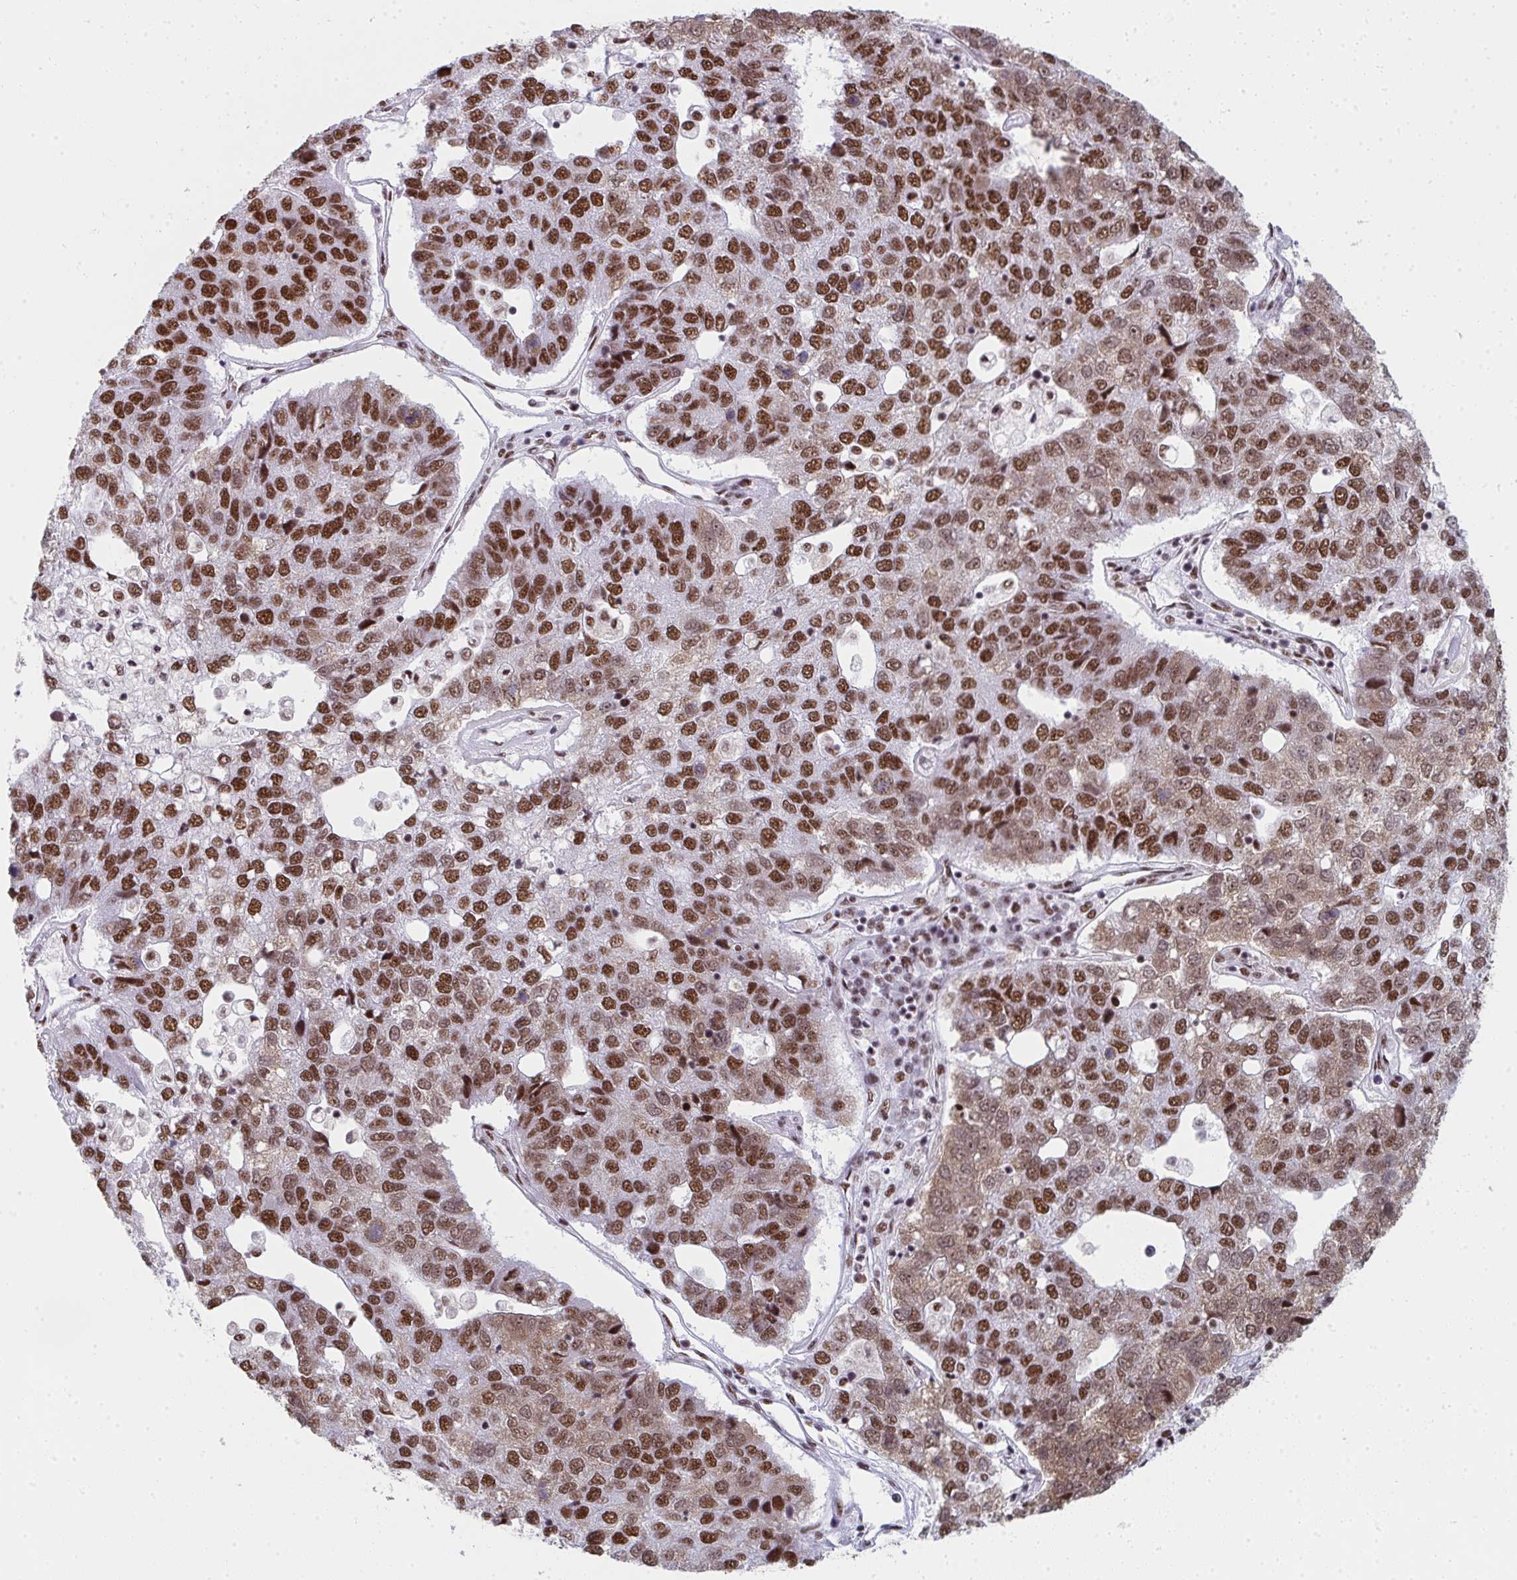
{"staining": {"intensity": "moderate", "quantity": ">75%", "location": "cytoplasmic/membranous,nuclear"}, "tissue": "pancreatic cancer", "cell_type": "Tumor cells", "image_type": "cancer", "snomed": [{"axis": "morphology", "description": "Adenocarcinoma, NOS"}, {"axis": "topography", "description": "Pancreas"}], "caption": "Adenocarcinoma (pancreatic) was stained to show a protein in brown. There is medium levels of moderate cytoplasmic/membranous and nuclear positivity in about >75% of tumor cells.", "gene": "SNRNP70", "patient": {"sex": "female", "age": 61}}